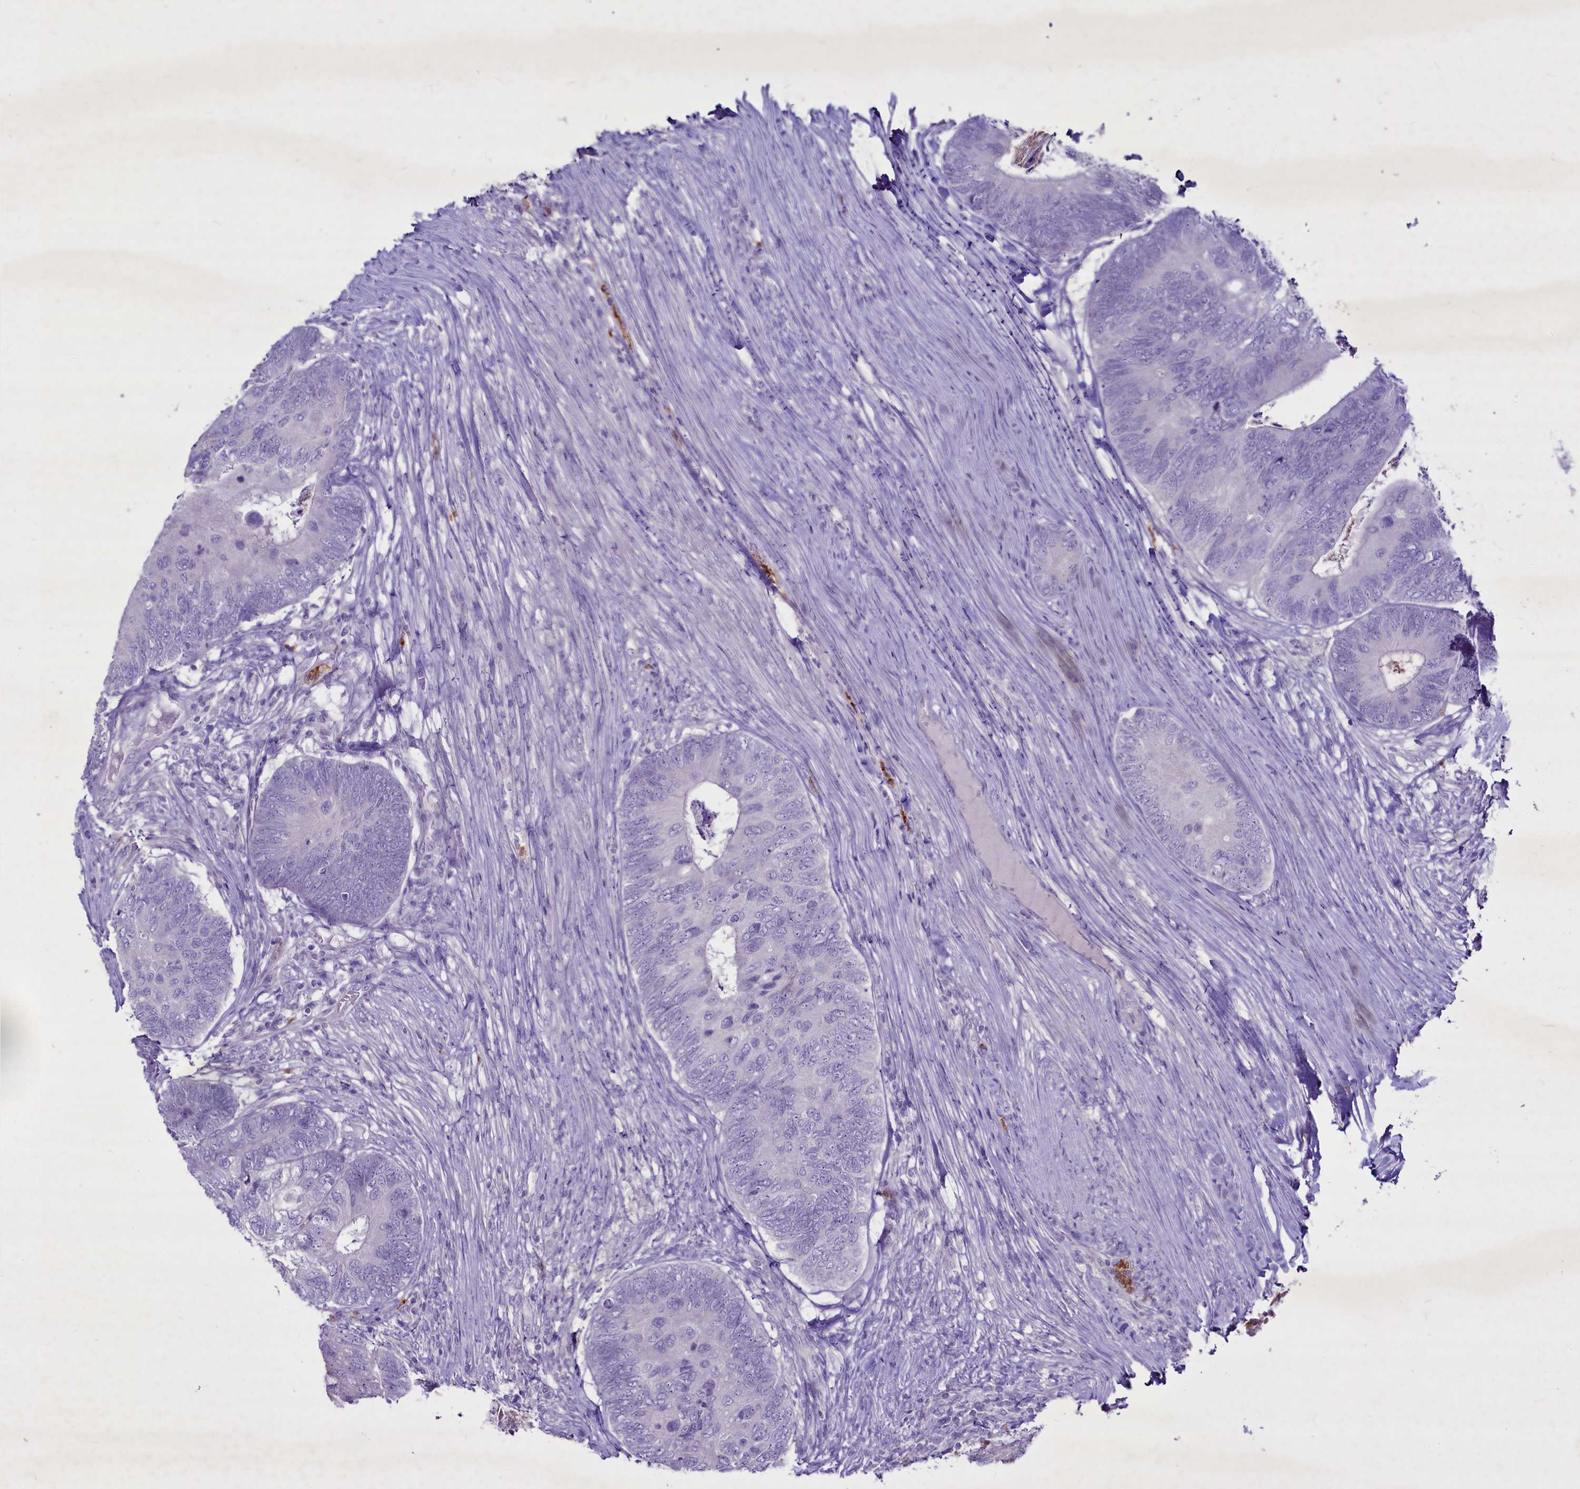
{"staining": {"intensity": "negative", "quantity": "none", "location": "none"}, "tissue": "colorectal cancer", "cell_type": "Tumor cells", "image_type": "cancer", "snomed": [{"axis": "morphology", "description": "Adenocarcinoma, NOS"}, {"axis": "topography", "description": "Colon"}], "caption": "Colorectal adenocarcinoma was stained to show a protein in brown. There is no significant positivity in tumor cells.", "gene": "FAM209B", "patient": {"sex": "female", "age": 67}}